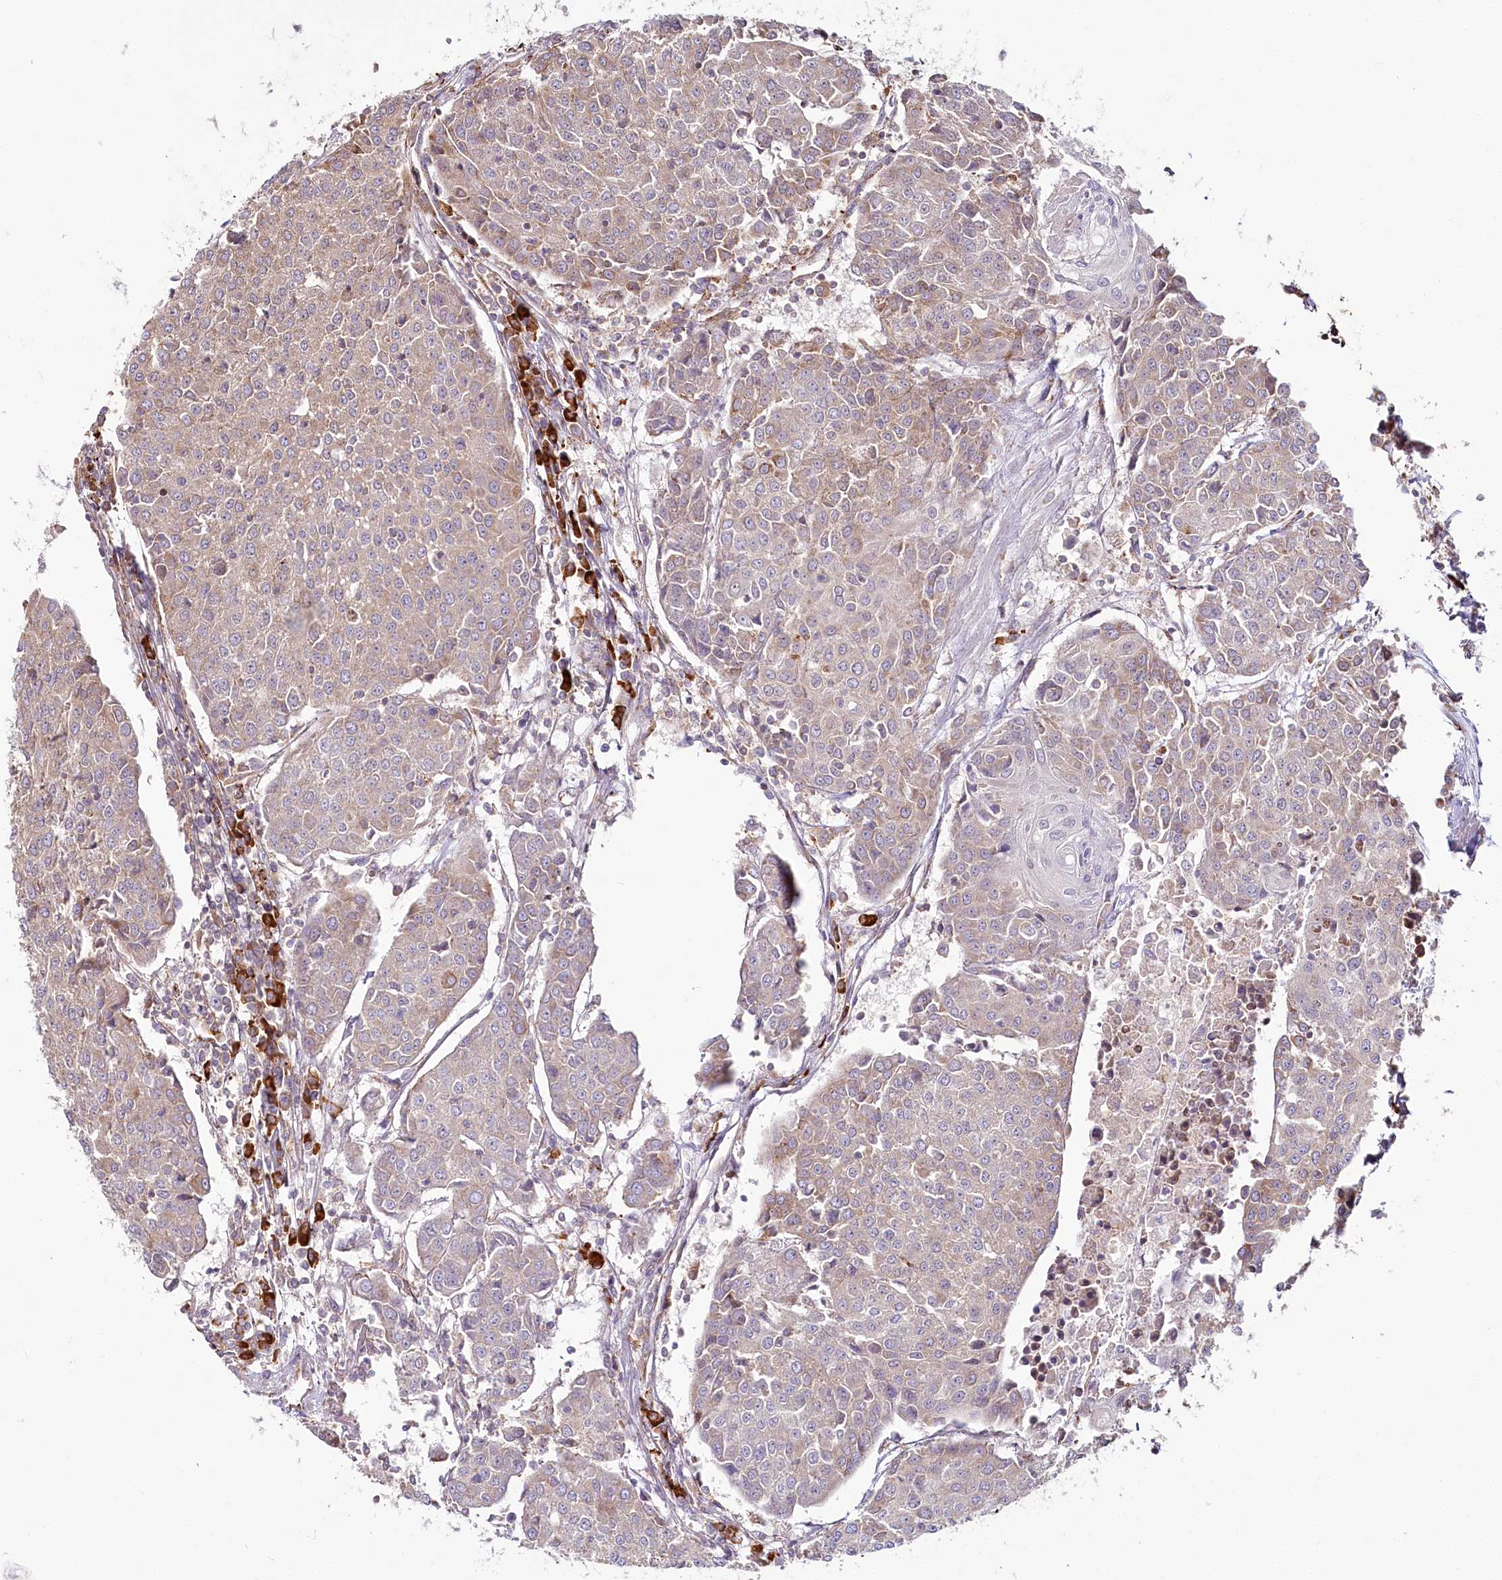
{"staining": {"intensity": "weak", "quantity": "25%-75%", "location": "cytoplasmic/membranous"}, "tissue": "urothelial cancer", "cell_type": "Tumor cells", "image_type": "cancer", "snomed": [{"axis": "morphology", "description": "Urothelial carcinoma, High grade"}, {"axis": "topography", "description": "Urinary bladder"}], "caption": "The photomicrograph demonstrates staining of urothelial cancer, revealing weak cytoplasmic/membranous protein positivity (brown color) within tumor cells.", "gene": "POGLUT1", "patient": {"sex": "female", "age": 85}}